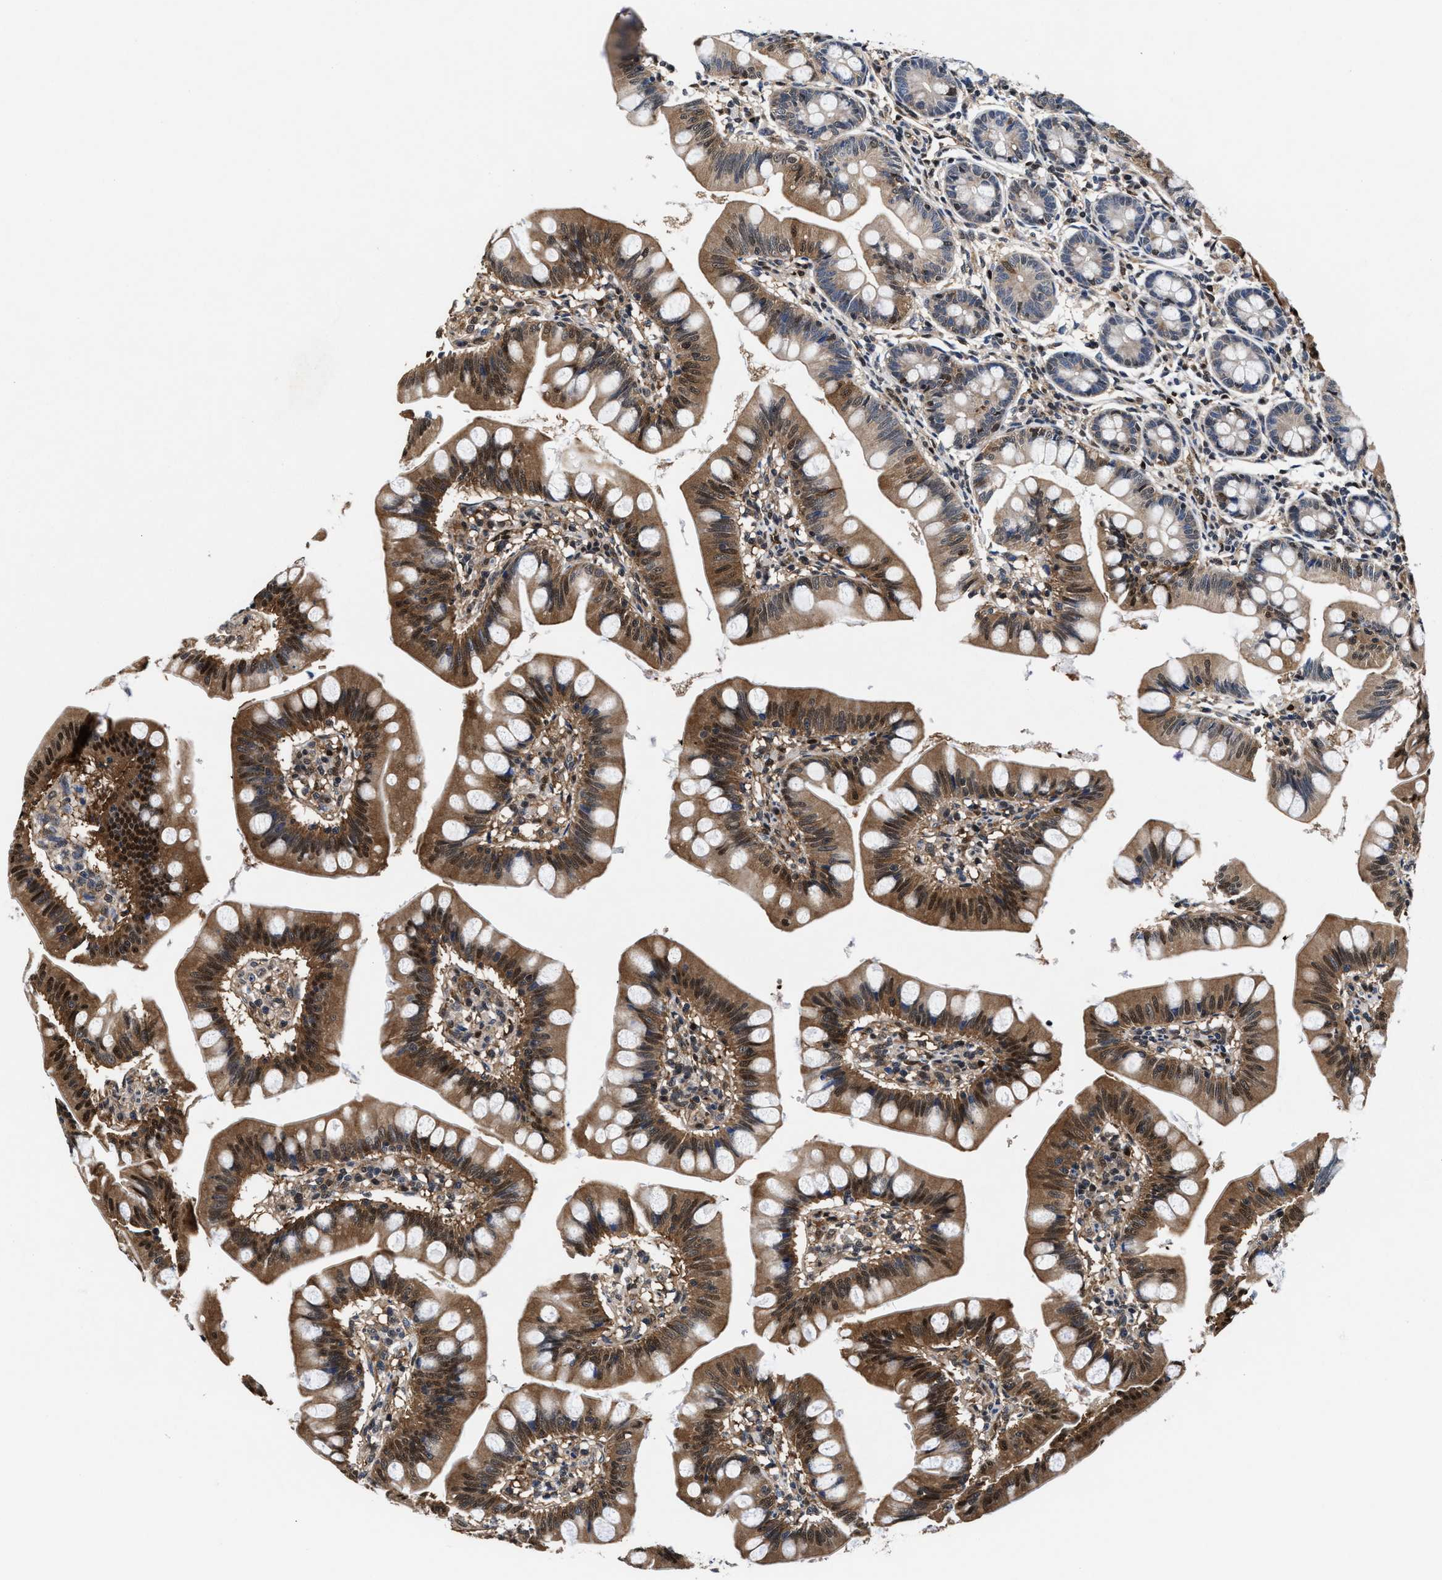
{"staining": {"intensity": "moderate", "quantity": ">75%", "location": "cytoplasmic/membranous,nuclear"}, "tissue": "small intestine", "cell_type": "Glandular cells", "image_type": "normal", "snomed": [{"axis": "morphology", "description": "Normal tissue, NOS"}, {"axis": "topography", "description": "Small intestine"}], "caption": "Immunohistochemical staining of benign human small intestine exhibits >75% levels of moderate cytoplasmic/membranous,nuclear protein positivity in approximately >75% of glandular cells. (brown staining indicates protein expression, while blue staining denotes nuclei).", "gene": "ACLY", "patient": {"sex": "male", "age": 7}}